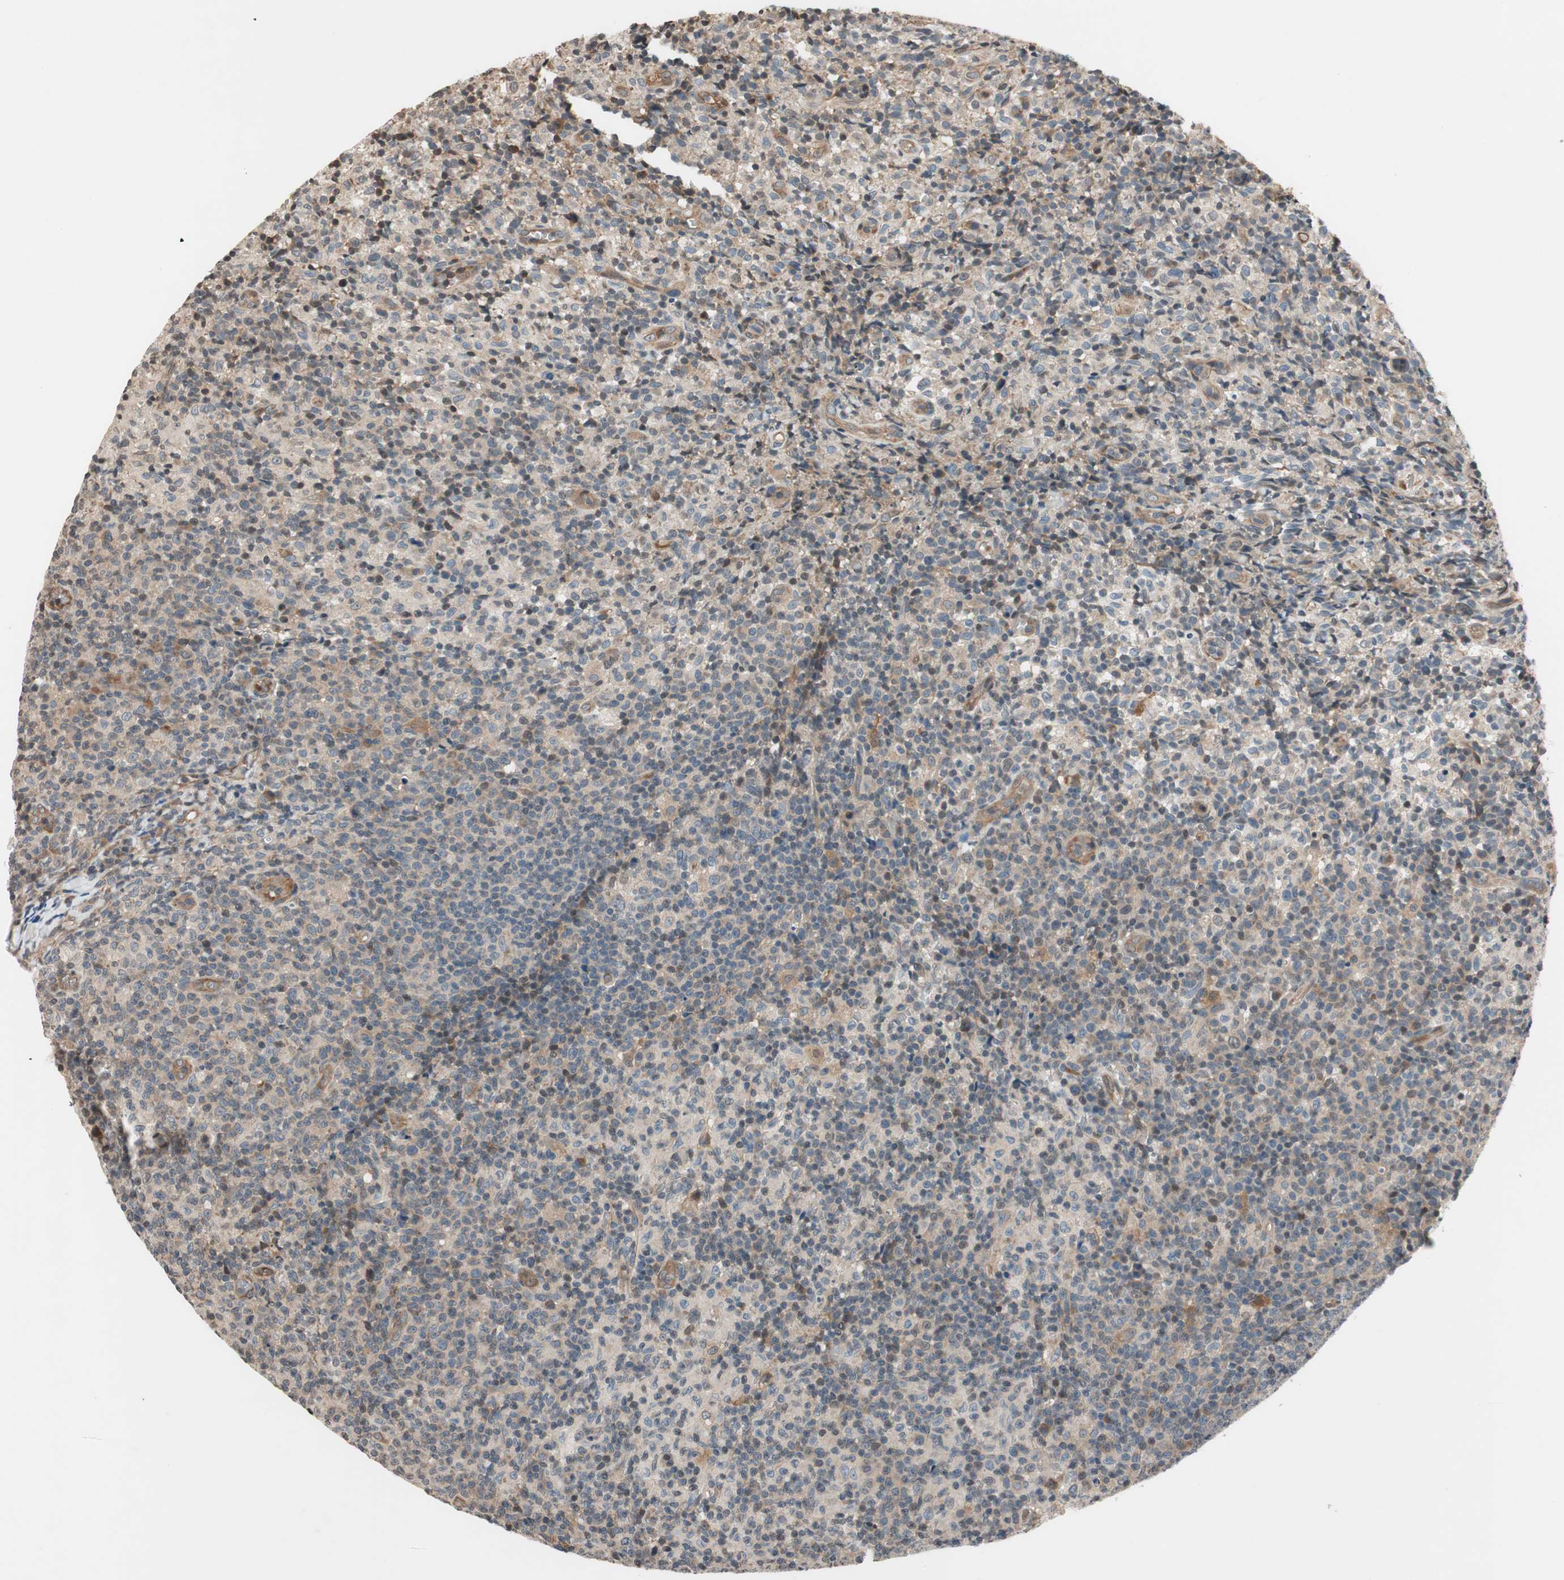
{"staining": {"intensity": "weak", "quantity": ">75%", "location": "cytoplasmic/membranous"}, "tissue": "lymph node", "cell_type": "Germinal center cells", "image_type": "normal", "snomed": [{"axis": "morphology", "description": "Normal tissue, NOS"}, {"axis": "morphology", "description": "Inflammation, NOS"}, {"axis": "topography", "description": "Lymph node"}], "caption": "A brown stain highlights weak cytoplasmic/membranous expression of a protein in germinal center cells of unremarkable lymph node.", "gene": "GCLM", "patient": {"sex": "male", "age": 55}}